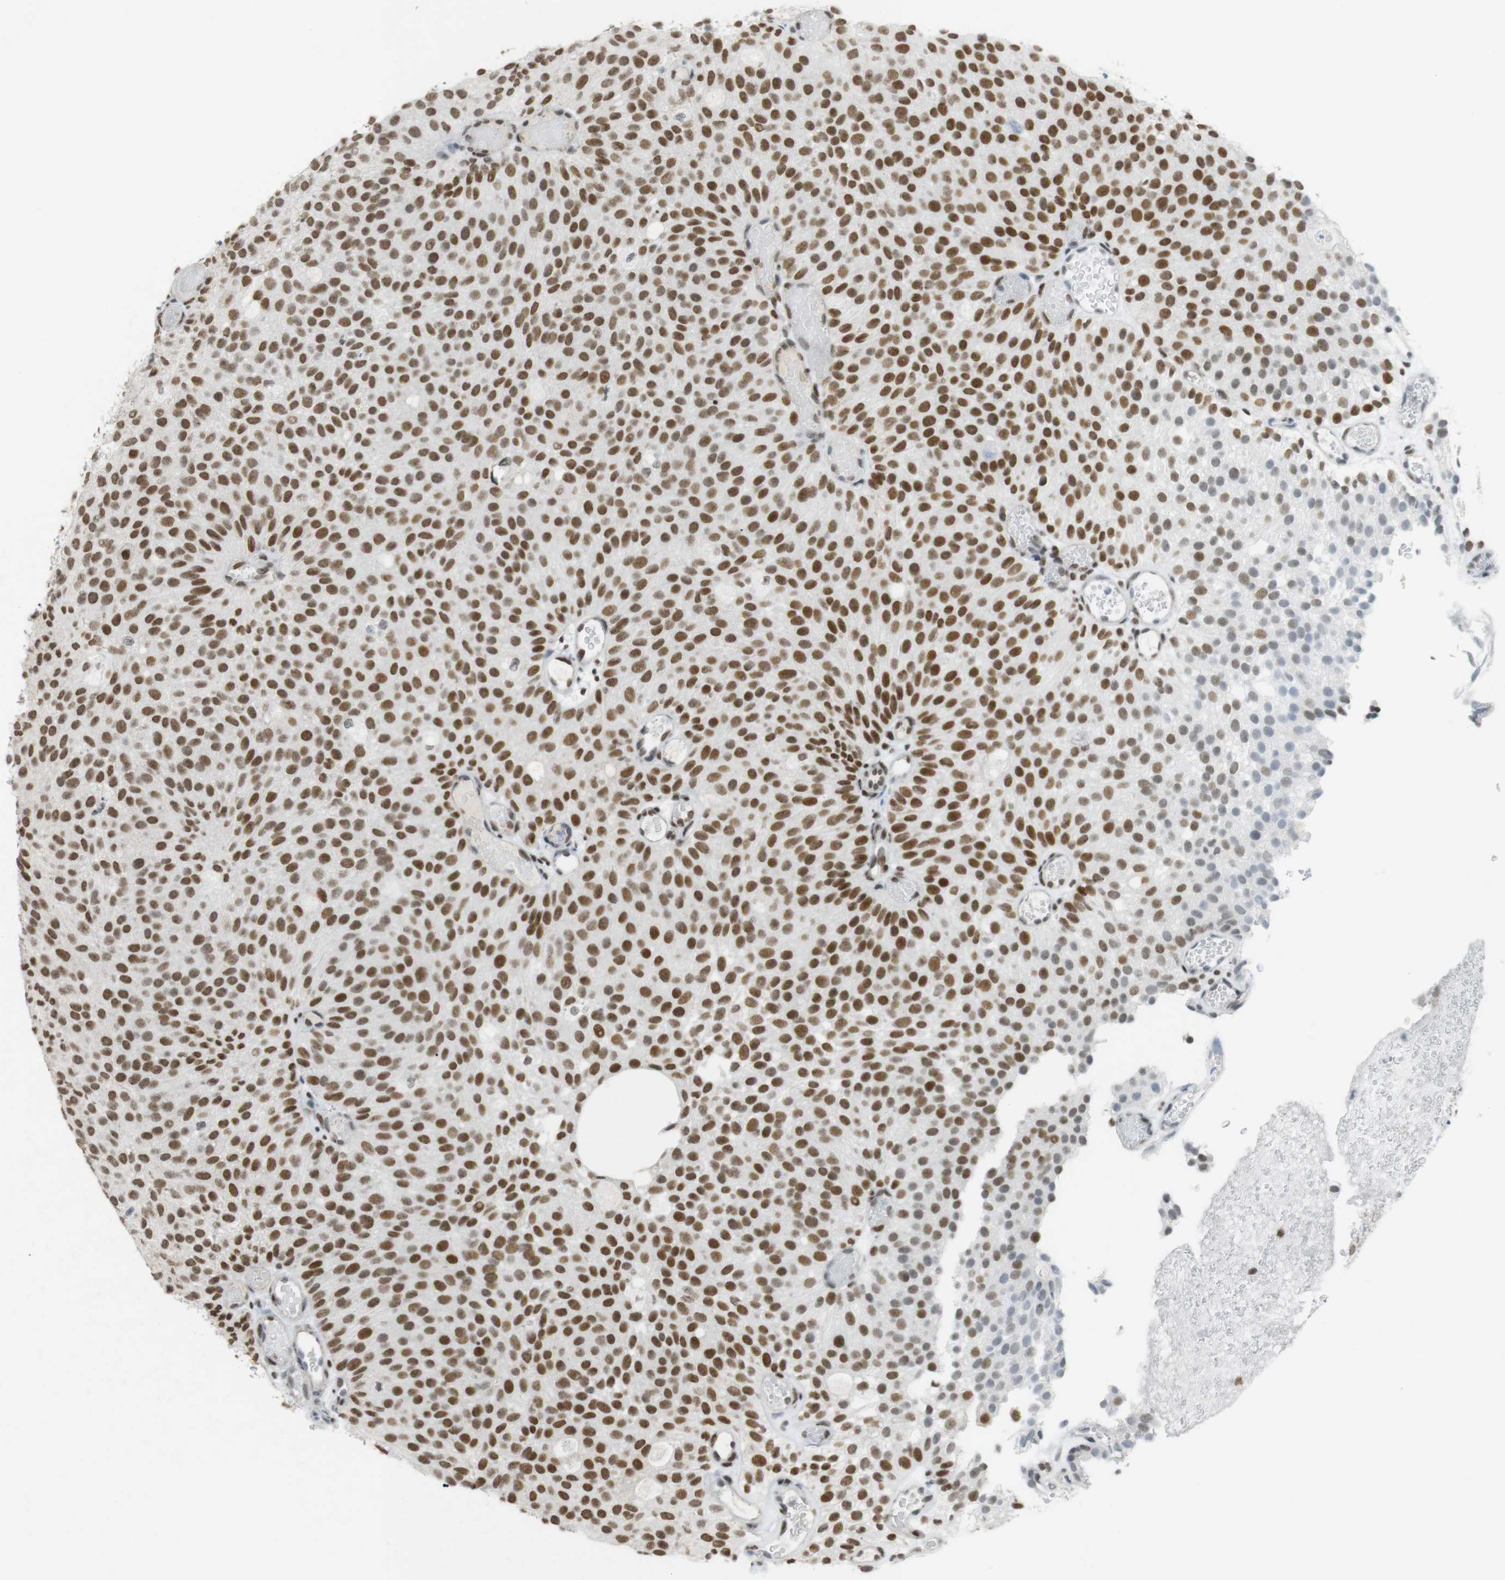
{"staining": {"intensity": "strong", "quantity": ">75%", "location": "nuclear"}, "tissue": "urothelial cancer", "cell_type": "Tumor cells", "image_type": "cancer", "snomed": [{"axis": "morphology", "description": "Urothelial carcinoma, Low grade"}, {"axis": "topography", "description": "Urinary bladder"}], "caption": "An image of urothelial cancer stained for a protein exhibits strong nuclear brown staining in tumor cells.", "gene": "BMI1", "patient": {"sex": "male", "age": 78}}